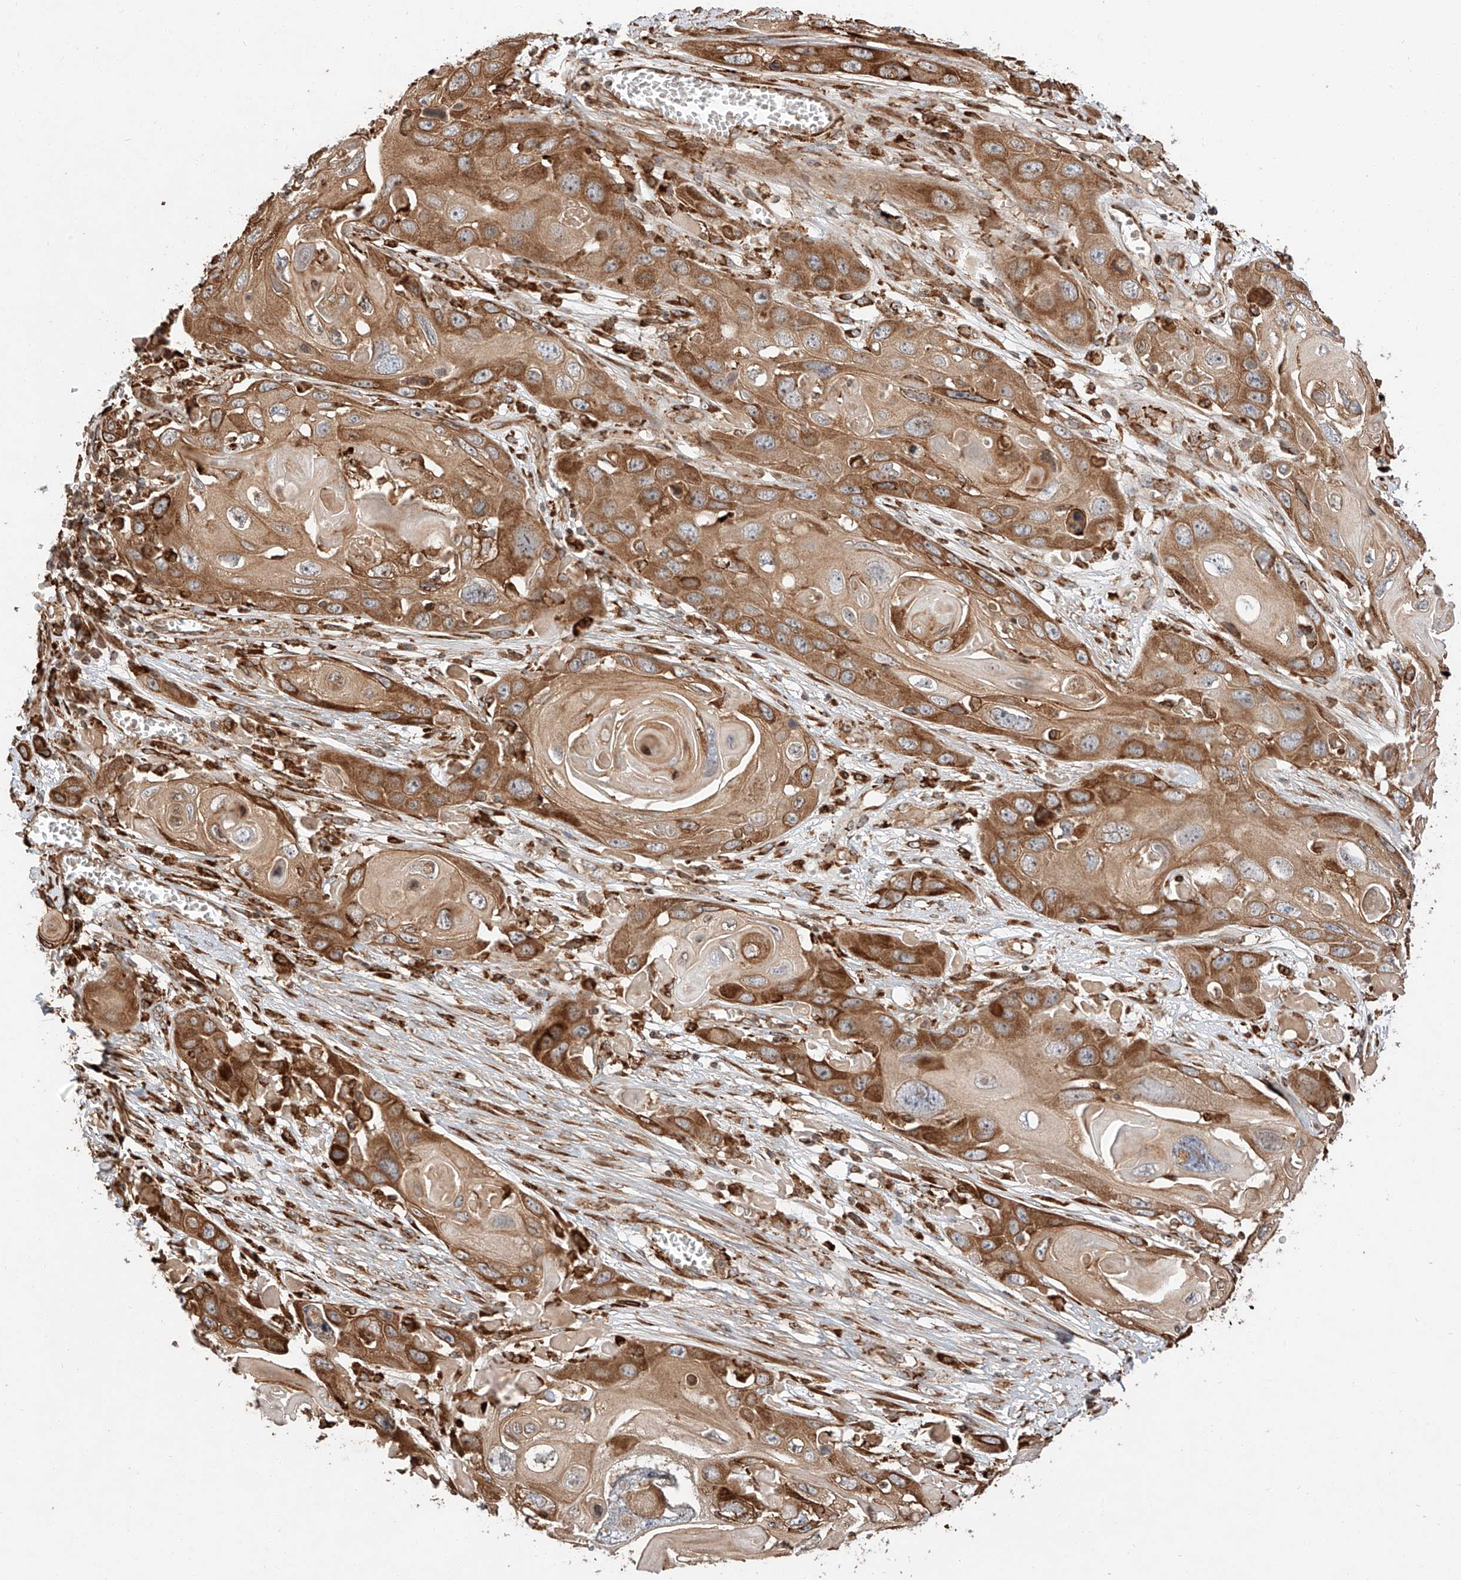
{"staining": {"intensity": "strong", "quantity": ">75%", "location": "cytoplasmic/membranous"}, "tissue": "skin cancer", "cell_type": "Tumor cells", "image_type": "cancer", "snomed": [{"axis": "morphology", "description": "Squamous cell carcinoma, NOS"}, {"axis": "topography", "description": "Skin"}], "caption": "Strong cytoplasmic/membranous expression for a protein is present in about >75% of tumor cells of skin cancer (squamous cell carcinoma) using immunohistochemistry (IHC).", "gene": "ZNF84", "patient": {"sex": "male", "age": 55}}